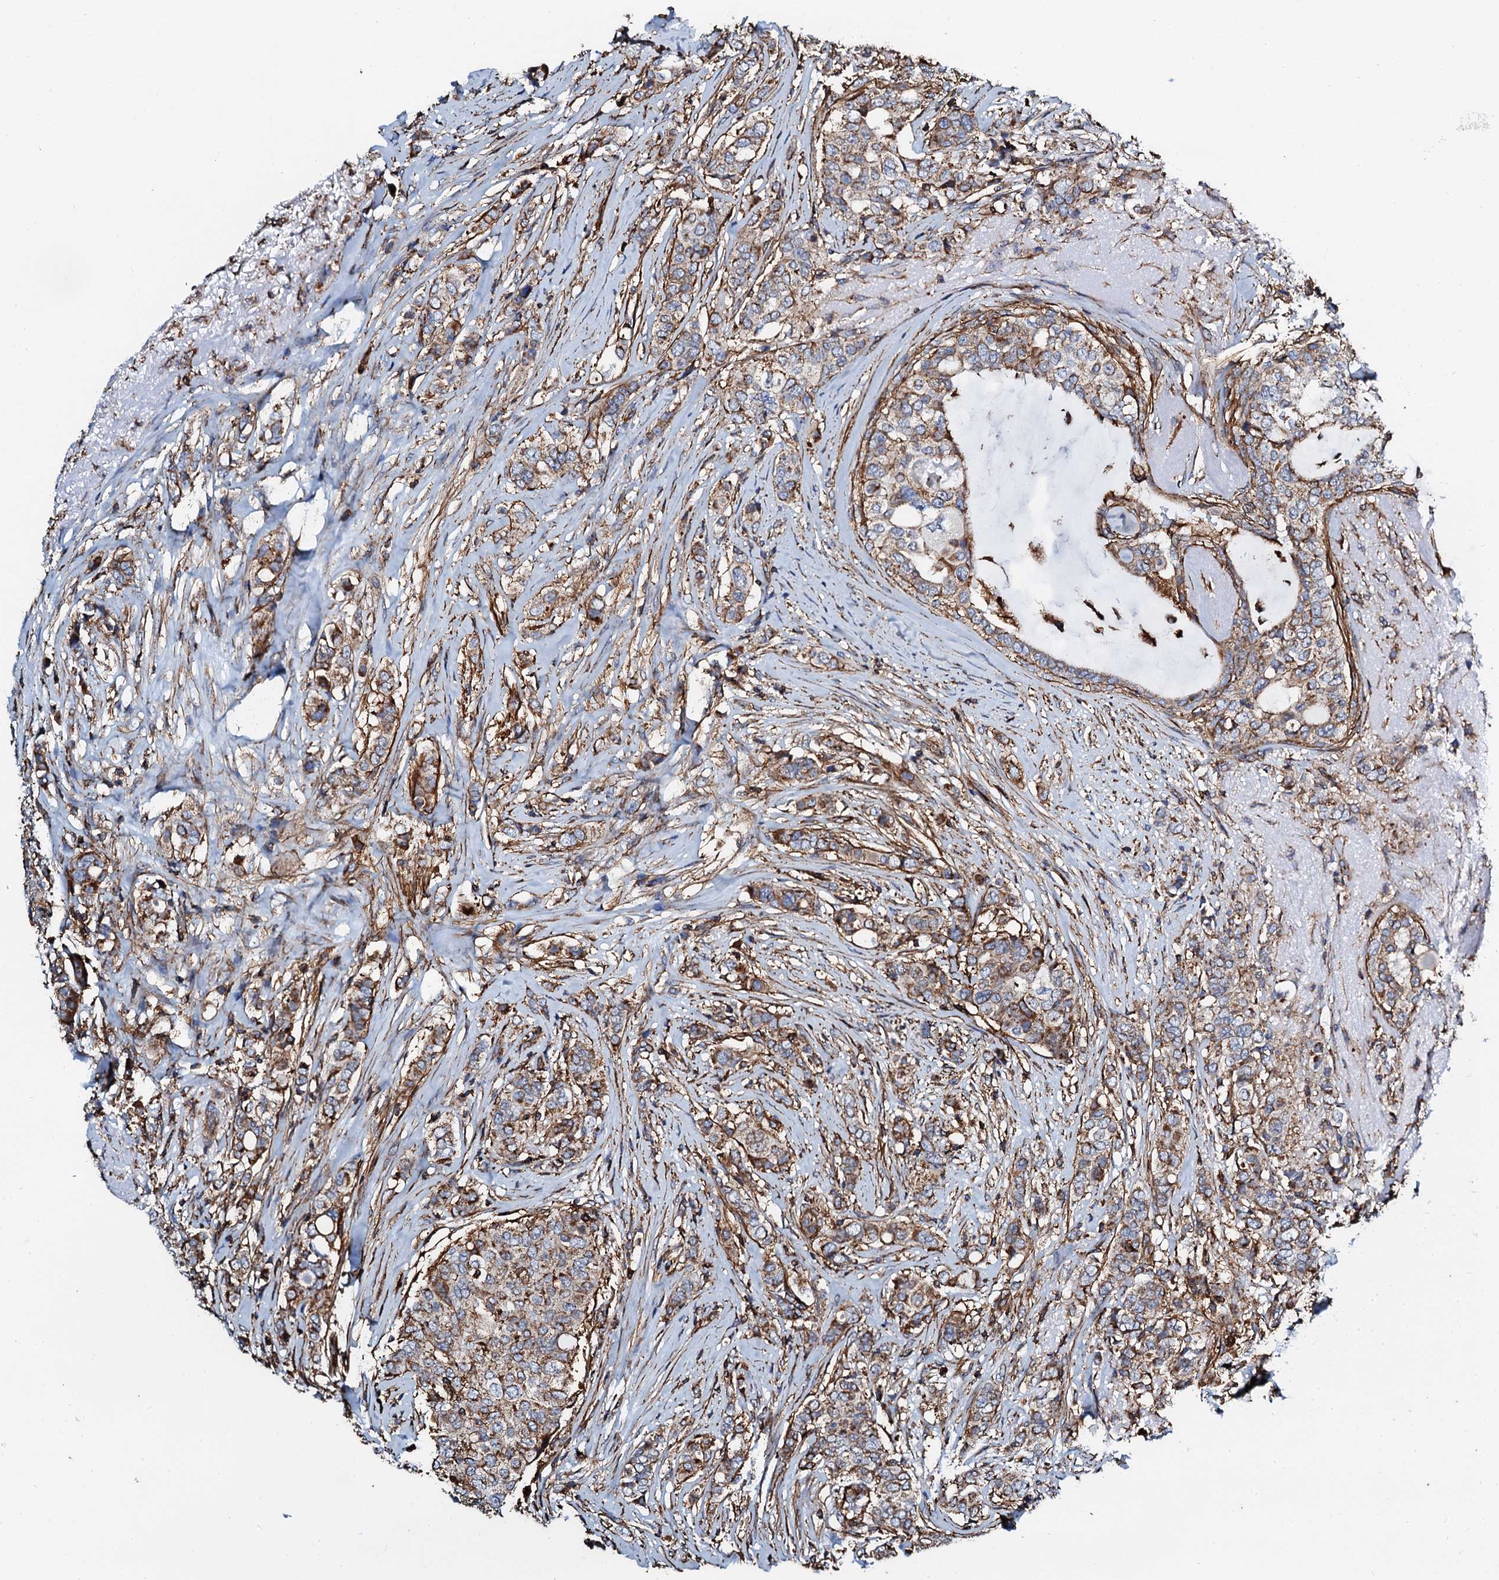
{"staining": {"intensity": "moderate", "quantity": ">75%", "location": "cytoplasmic/membranous"}, "tissue": "breast cancer", "cell_type": "Tumor cells", "image_type": "cancer", "snomed": [{"axis": "morphology", "description": "Lobular carcinoma"}, {"axis": "topography", "description": "Breast"}], "caption": "Human breast cancer (lobular carcinoma) stained with a protein marker reveals moderate staining in tumor cells.", "gene": "INTS10", "patient": {"sex": "female", "age": 51}}